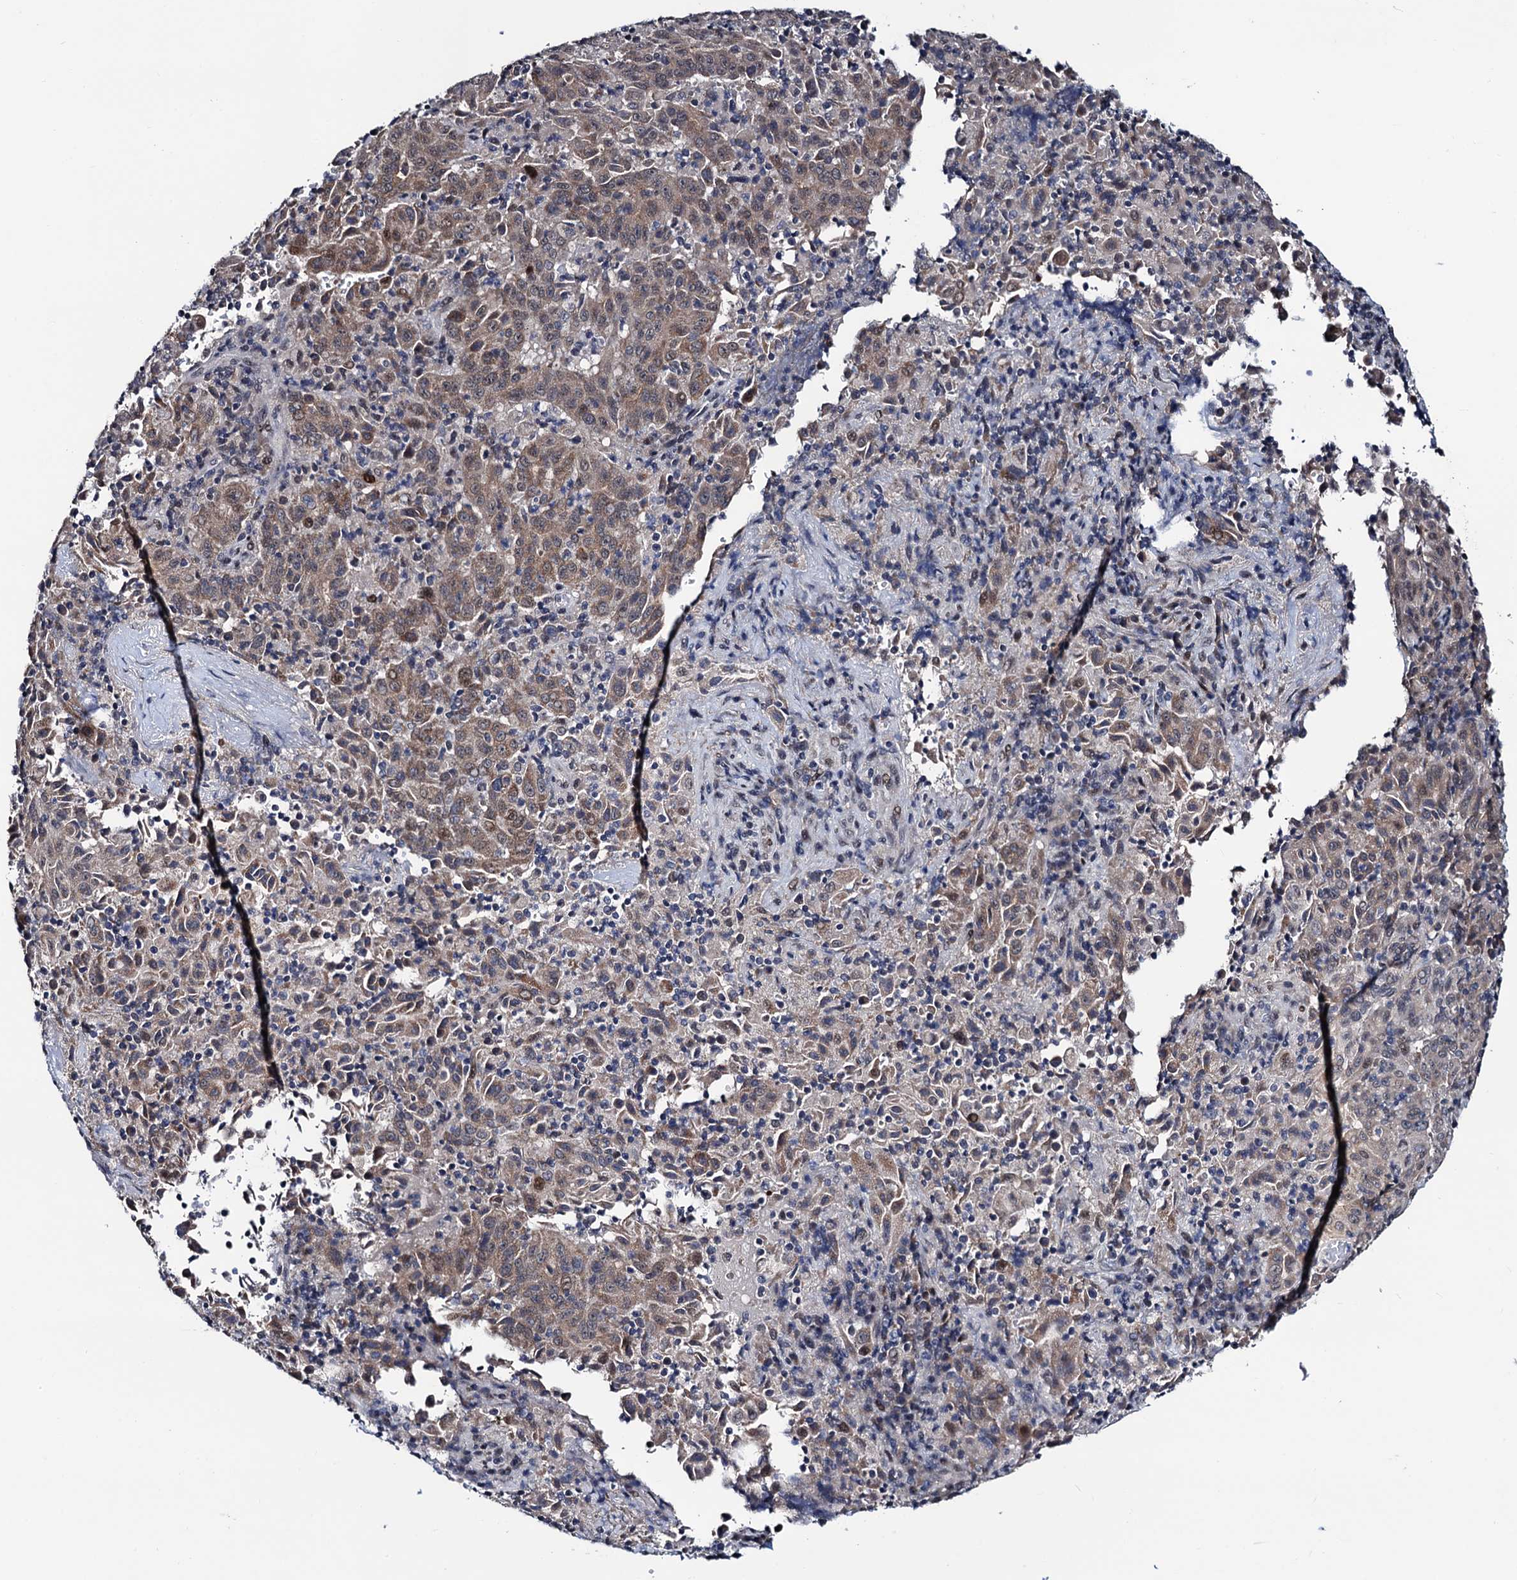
{"staining": {"intensity": "moderate", "quantity": ">75%", "location": "cytoplasmic/membranous"}, "tissue": "pancreatic cancer", "cell_type": "Tumor cells", "image_type": "cancer", "snomed": [{"axis": "morphology", "description": "Adenocarcinoma, NOS"}, {"axis": "topography", "description": "Pancreas"}], "caption": "Pancreatic cancer (adenocarcinoma) stained for a protein displays moderate cytoplasmic/membranous positivity in tumor cells.", "gene": "FAM222A", "patient": {"sex": "male", "age": 63}}